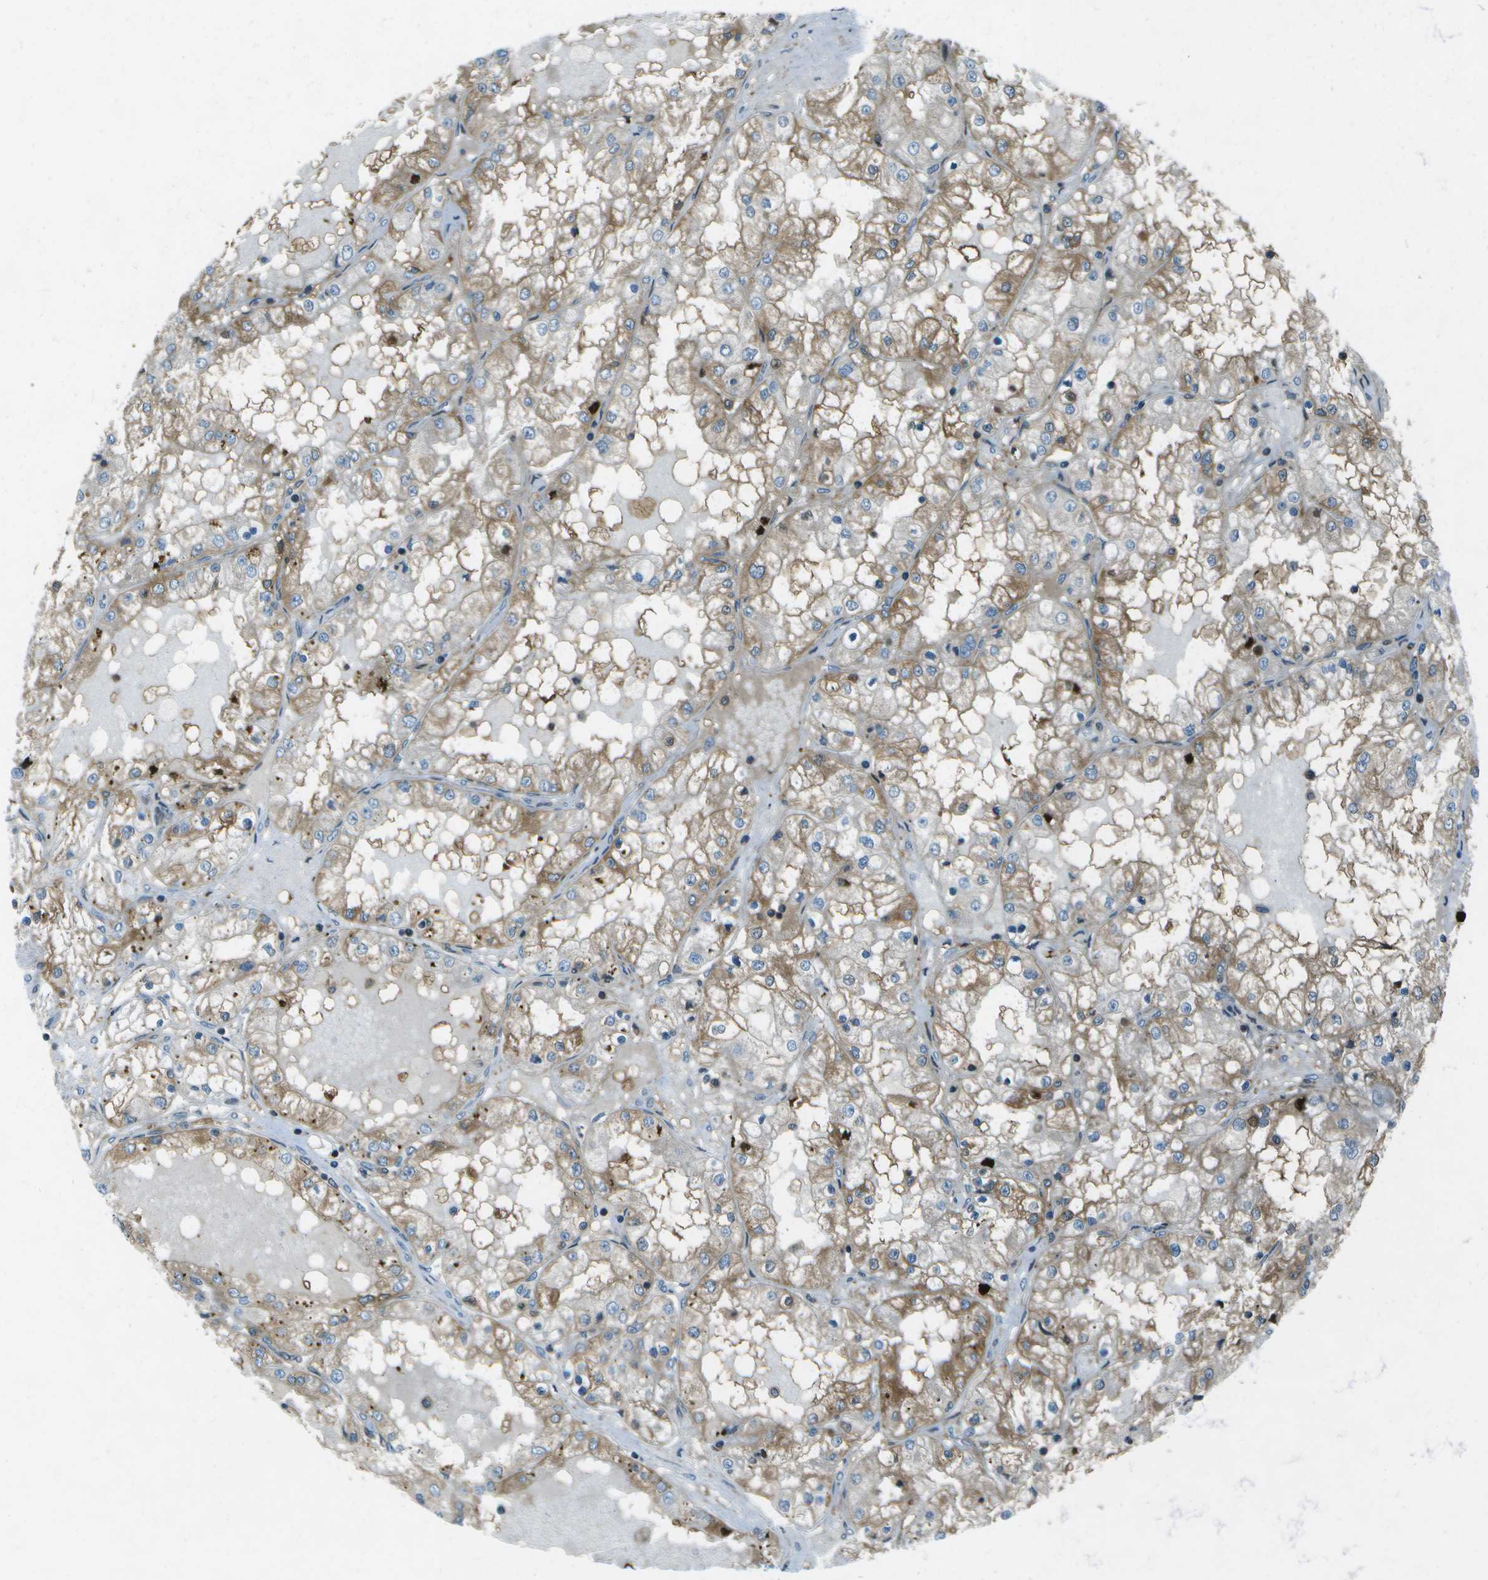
{"staining": {"intensity": "moderate", "quantity": ">75%", "location": "cytoplasmic/membranous"}, "tissue": "renal cancer", "cell_type": "Tumor cells", "image_type": "cancer", "snomed": [{"axis": "morphology", "description": "Adenocarcinoma, NOS"}, {"axis": "topography", "description": "Kidney"}], "caption": "A high-resolution image shows IHC staining of adenocarcinoma (renal), which reveals moderate cytoplasmic/membranous expression in about >75% of tumor cells. Using DAB (3,3'-diaminobenzidine) (brown) and hematoxylin (blue) stains, captured at high magnification using brightfield microscopy.", "gene": "TMEM19", "patient": {"sex": "male", "age": 68}}